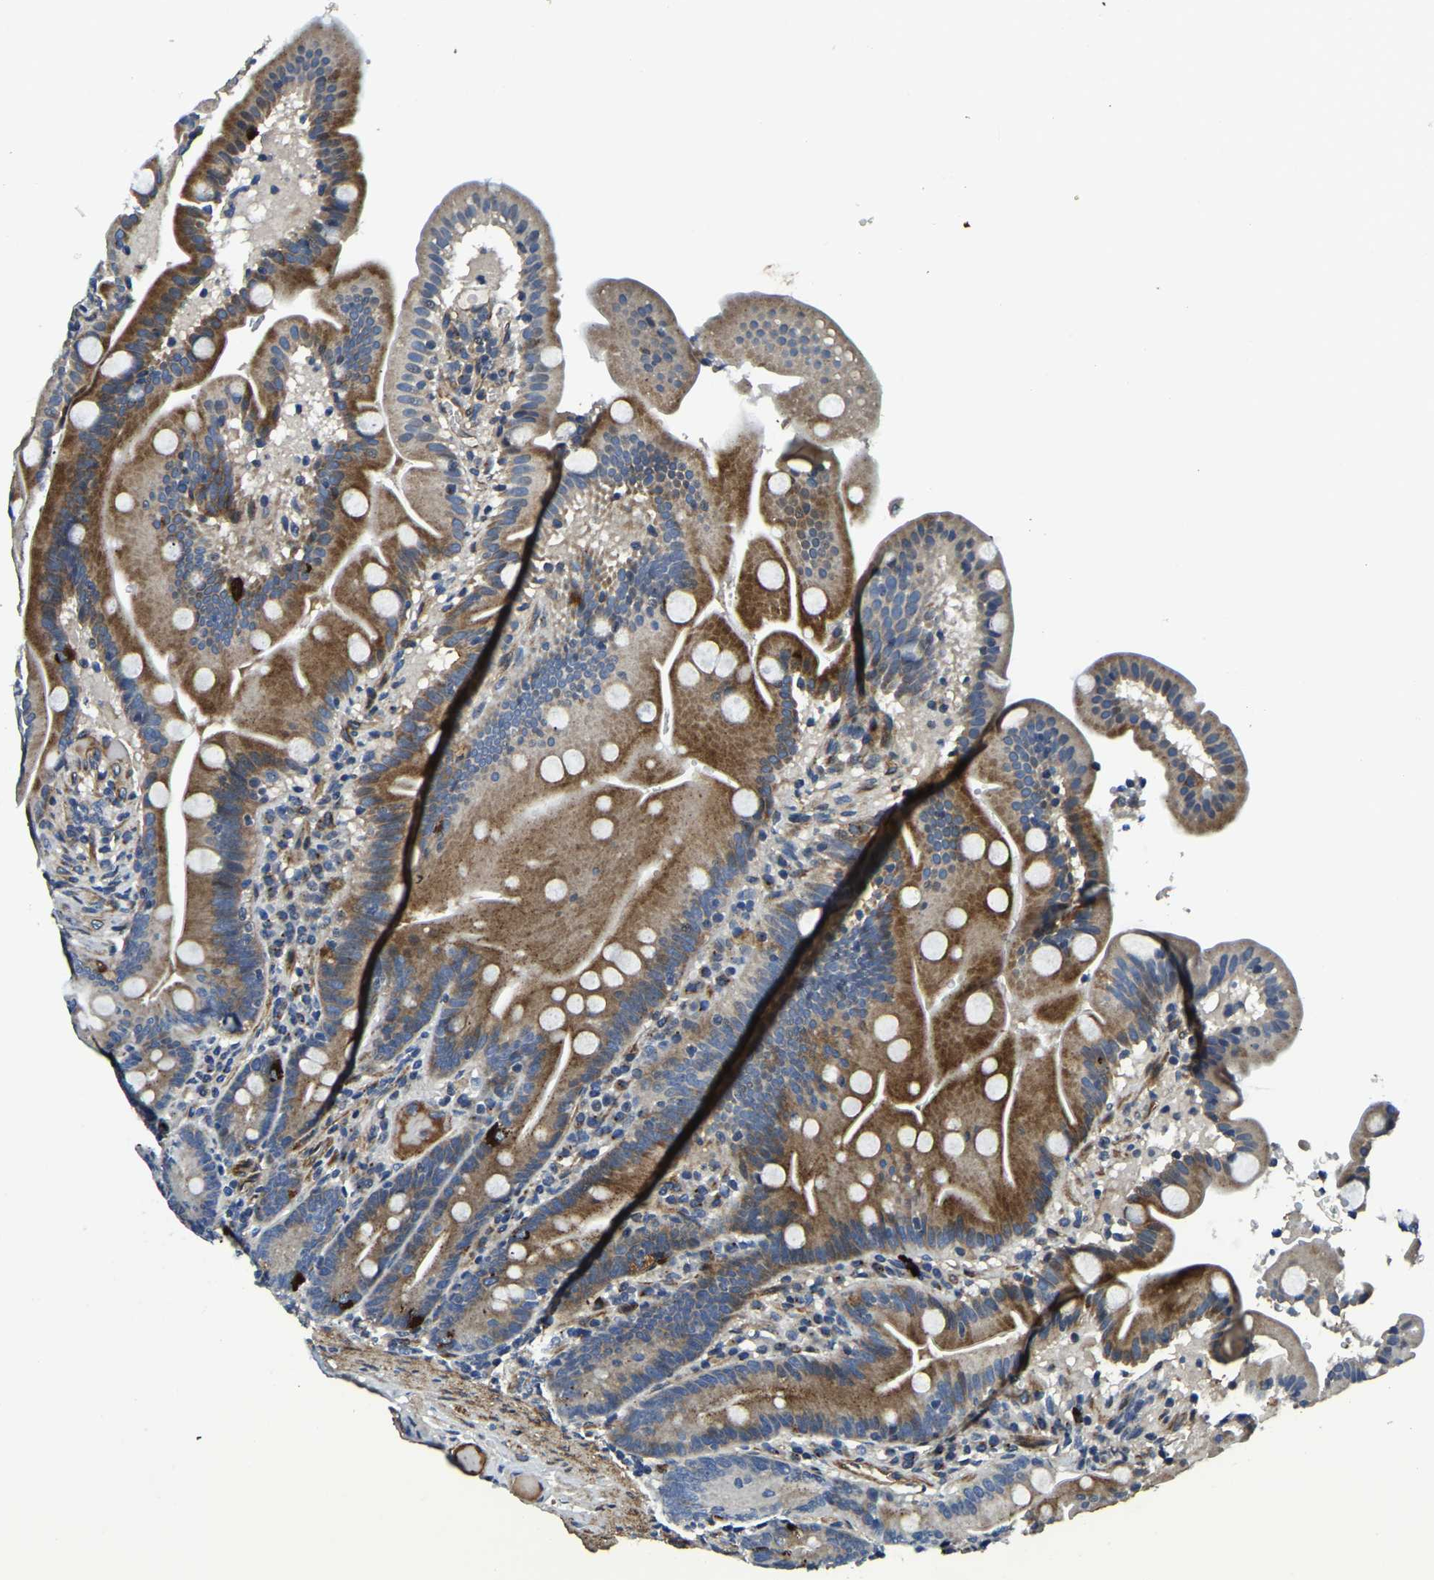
{"staining": {"intensity": "strong", "quantity": "<25%", "location": "cytoplasmic/membranous"}, "tissue": "duodenum", "cell_type": "Glandular cells", "image_type": "normal", "snomed": [{"axis": "morphology", "description": "Normal tissue, NOS"}, {"axis": "topography", "description": "Duodenum"}], "caption": "An immunohistochemistry image of normal tissue is shown. Protein staining in brown highlights strong cytoplasmic/membranous positivity in duodenum within glandular cells. The staining is performed using DAB (3,3'-diaminobenzidine) brown chromogen to label protein expression. The nuclei are counter-stained blue using hematoxylin.", "gene": "RNF39", "patient": {"sex": "male", "age": 54}}